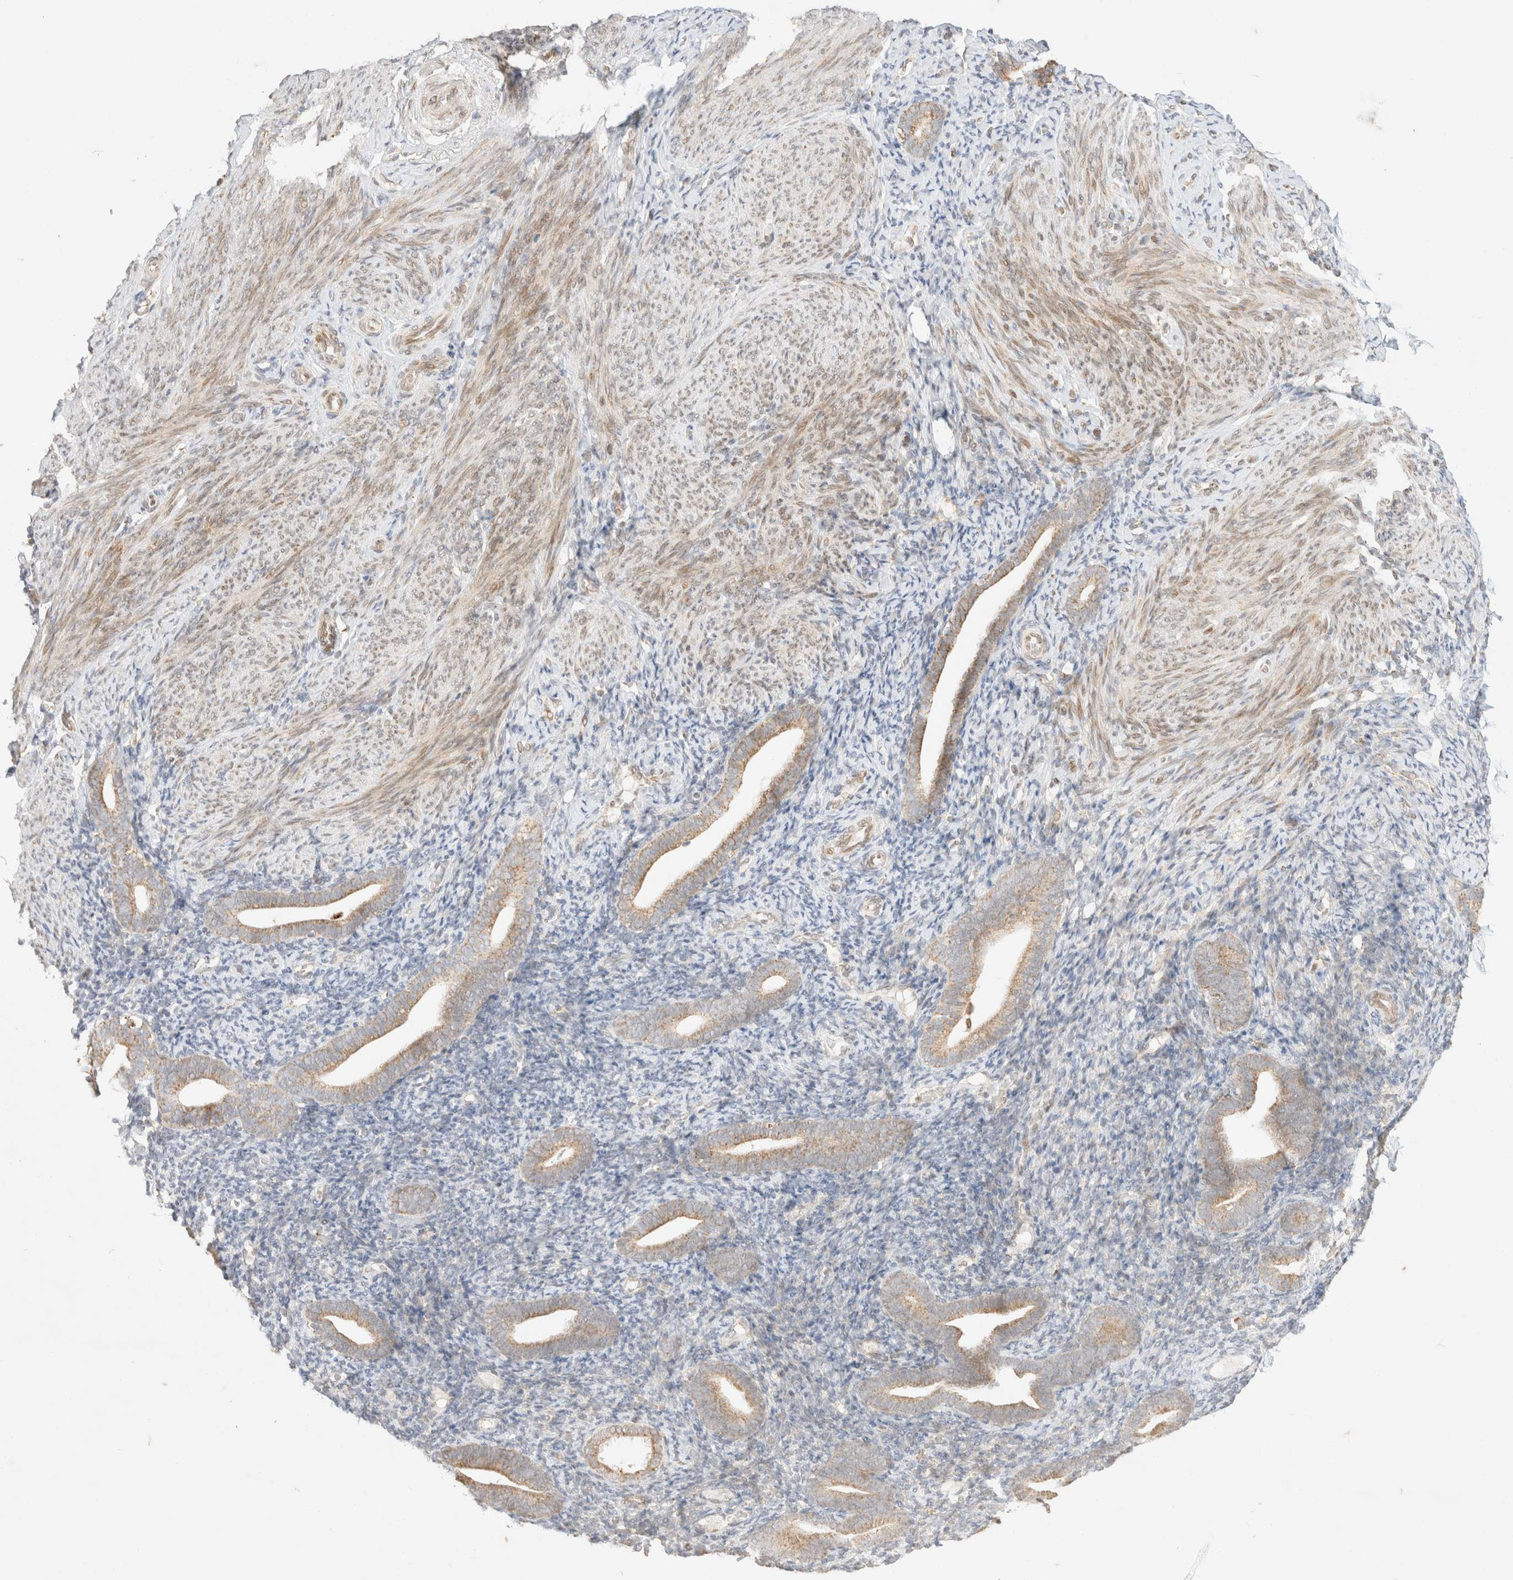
{"staining": {"intensity": "weak", "quantity": "<25%", "location": "cytoplasmic/membranous"}, "tissue": "endometrium", "cell_type": "Cells in endometrial stroma", "image_type": "normal", "snomed": [{"axis": "morphology", "description": "Normal tissue, NOS"}, {"axis": "topography", "description": "Endometrium"}], "caption": "This is a image of immunohistochemistry (IHC) staining of normal endometrium, which shows no positivity in cells in endometrial stroma.", "gene": "TACO1", "patient": {"sex": "female", "age": 51}}